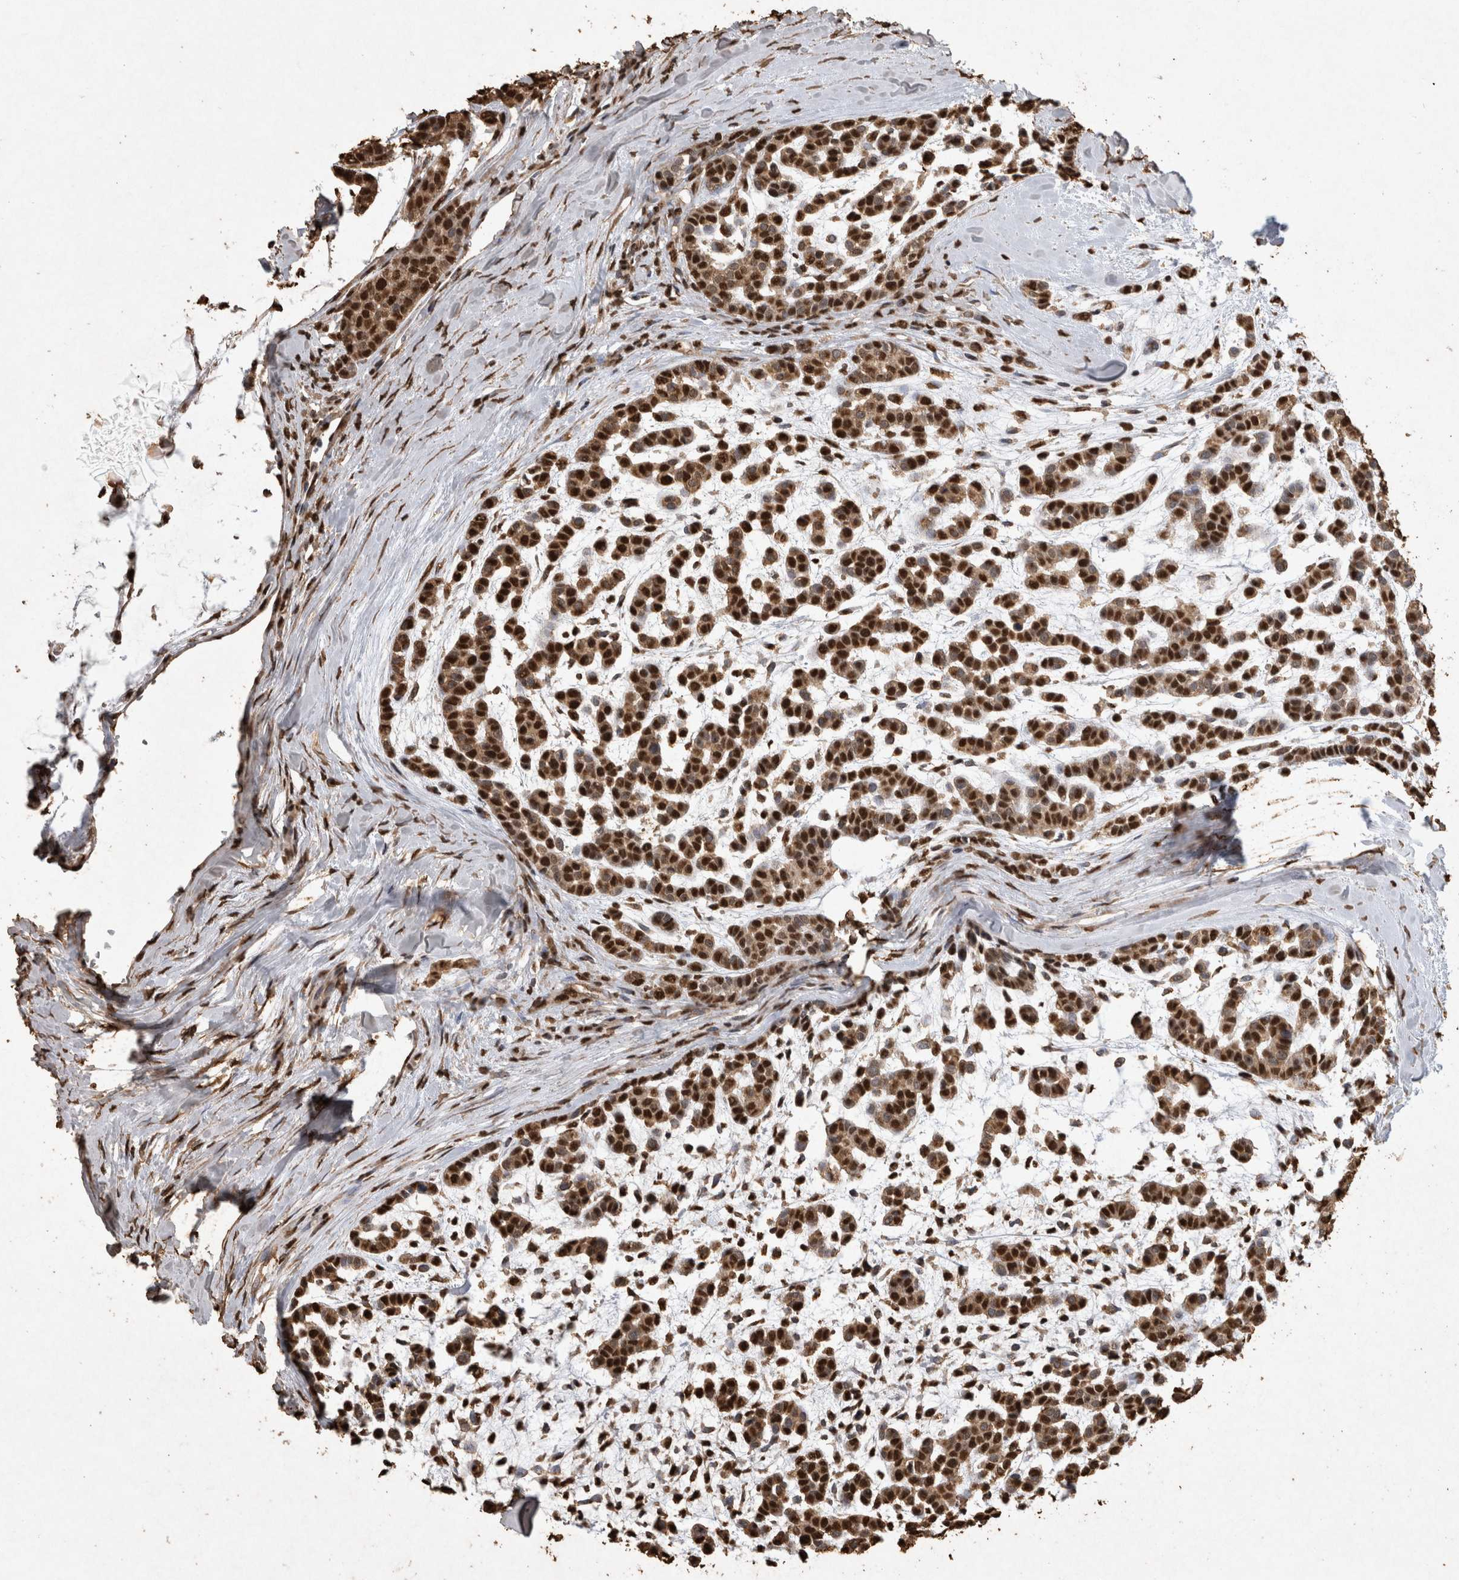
{"staining": {"intensity": "strong", "quantity": ">75%", "location": "nuclear"}, "tissue": "head and neck cancer", "cell_type": "Tumor cells", "image_type": "cancer", "snomed": [{"axis": "morphology", "description": "Adenocarcinoma, NOS"}, {"axis": "morphology", "description": "Adenoma, NOS"}, {"axis": "topography", "description": "Head-Neck"}], "caption": "This photomicrograph reveals immunohistochemistry staining of head and neck adenoma, with high strong nuclear expression in approximately >75% of tumor cells.", "gene": "OAS2", "patient": {"sex": "female", "age": 55}}